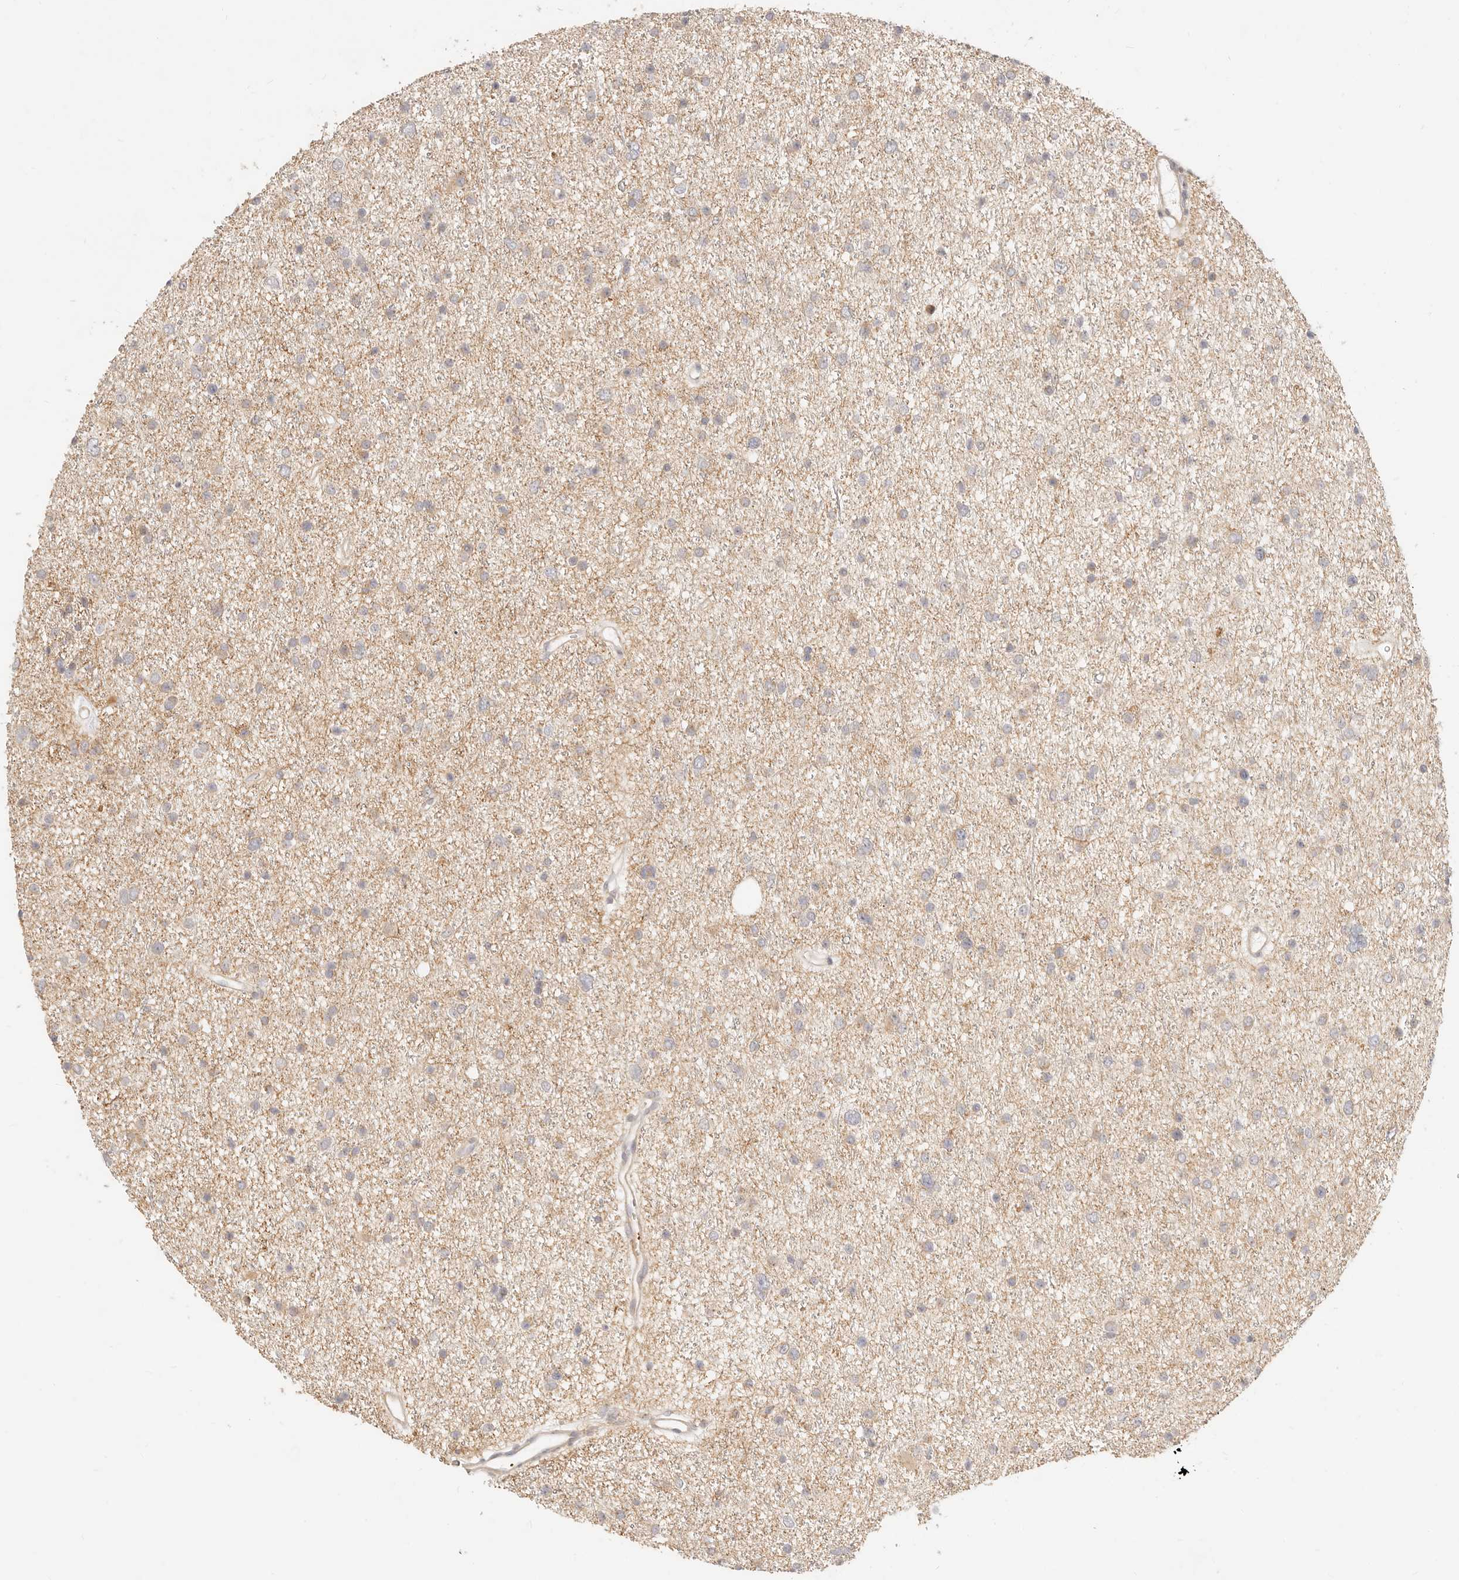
{"staining": {"intensity": "weak", "quantity": "<25%", "location": "cytoplasmic/membranous"}, "tissue": "glioma", "cell_type": "Tumor cells", "image_type": "cancer", "snomed": [{"axis": "morphology", "description": "Glioma, malignant, Low grade"}, {"axis": "topography", "description": "Cerebral cortex"}], "caption": "This is a image of immunohistochemistry staining of malignant glioma (low-grade), which shows no positivity in tumor cells.", "gene": "UBXN10", "patient": {"sex": "female", "age": 39}}